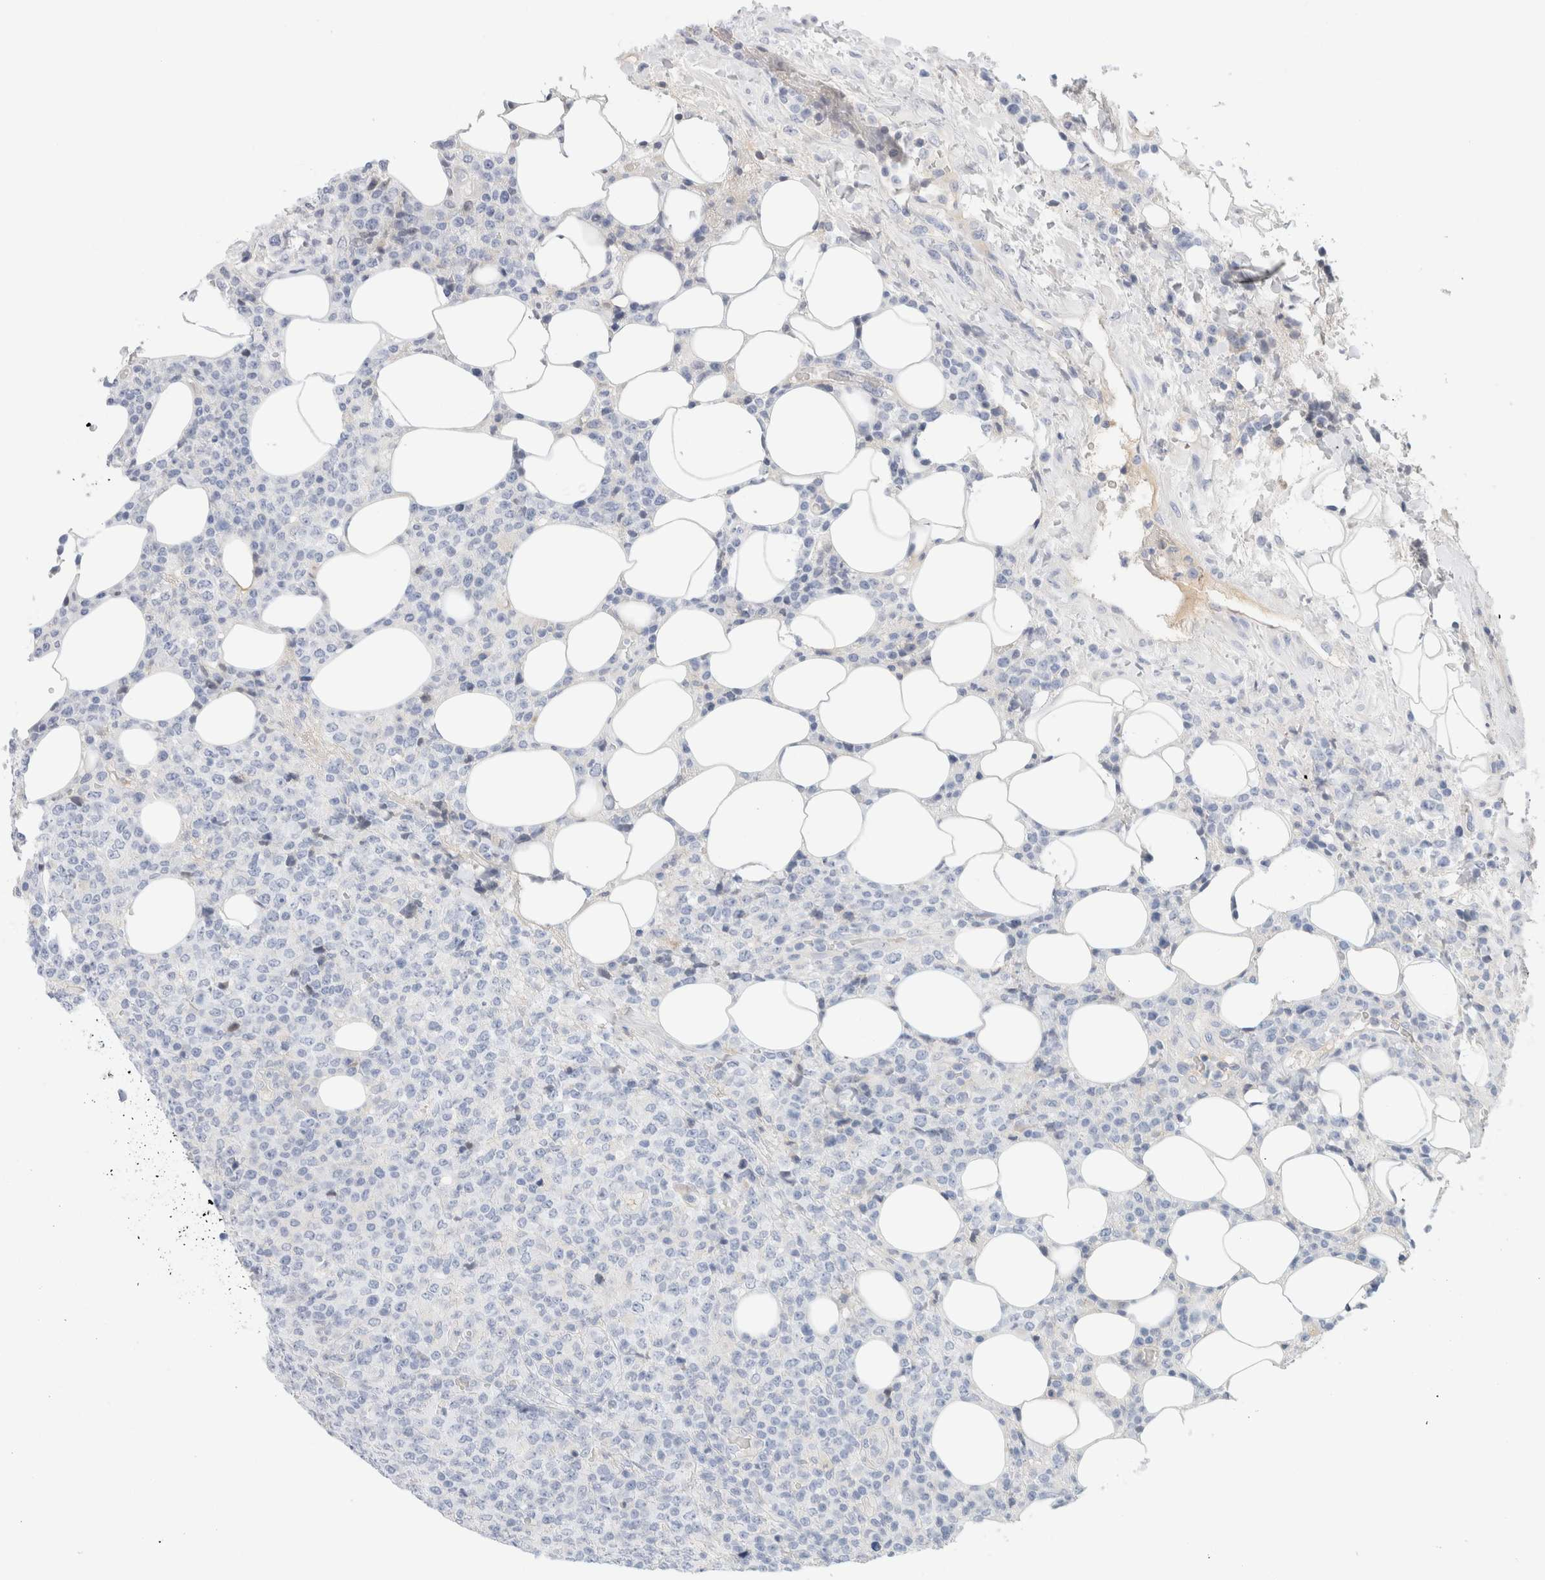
{"staining": {"intensity": "negative", "quantity": "none", "location": "none"}, "tissue": "lymphoma", "cell_type": "Tumor cells", "image_type": "cancer", "snomed": [{"axis": "morphology", "description": "Malignant lymphoma, non-Hodgkin's type, High grade"}, {"axis": "topography", "description": "Lymph node"}], "caption": "Tumor cells are negative for protein expression in human lymphoma. (DAB immunohistochemistry (IHC), high magnification).", "gene": "RTN4", "patient": {"sex": "male", "age": 13}}